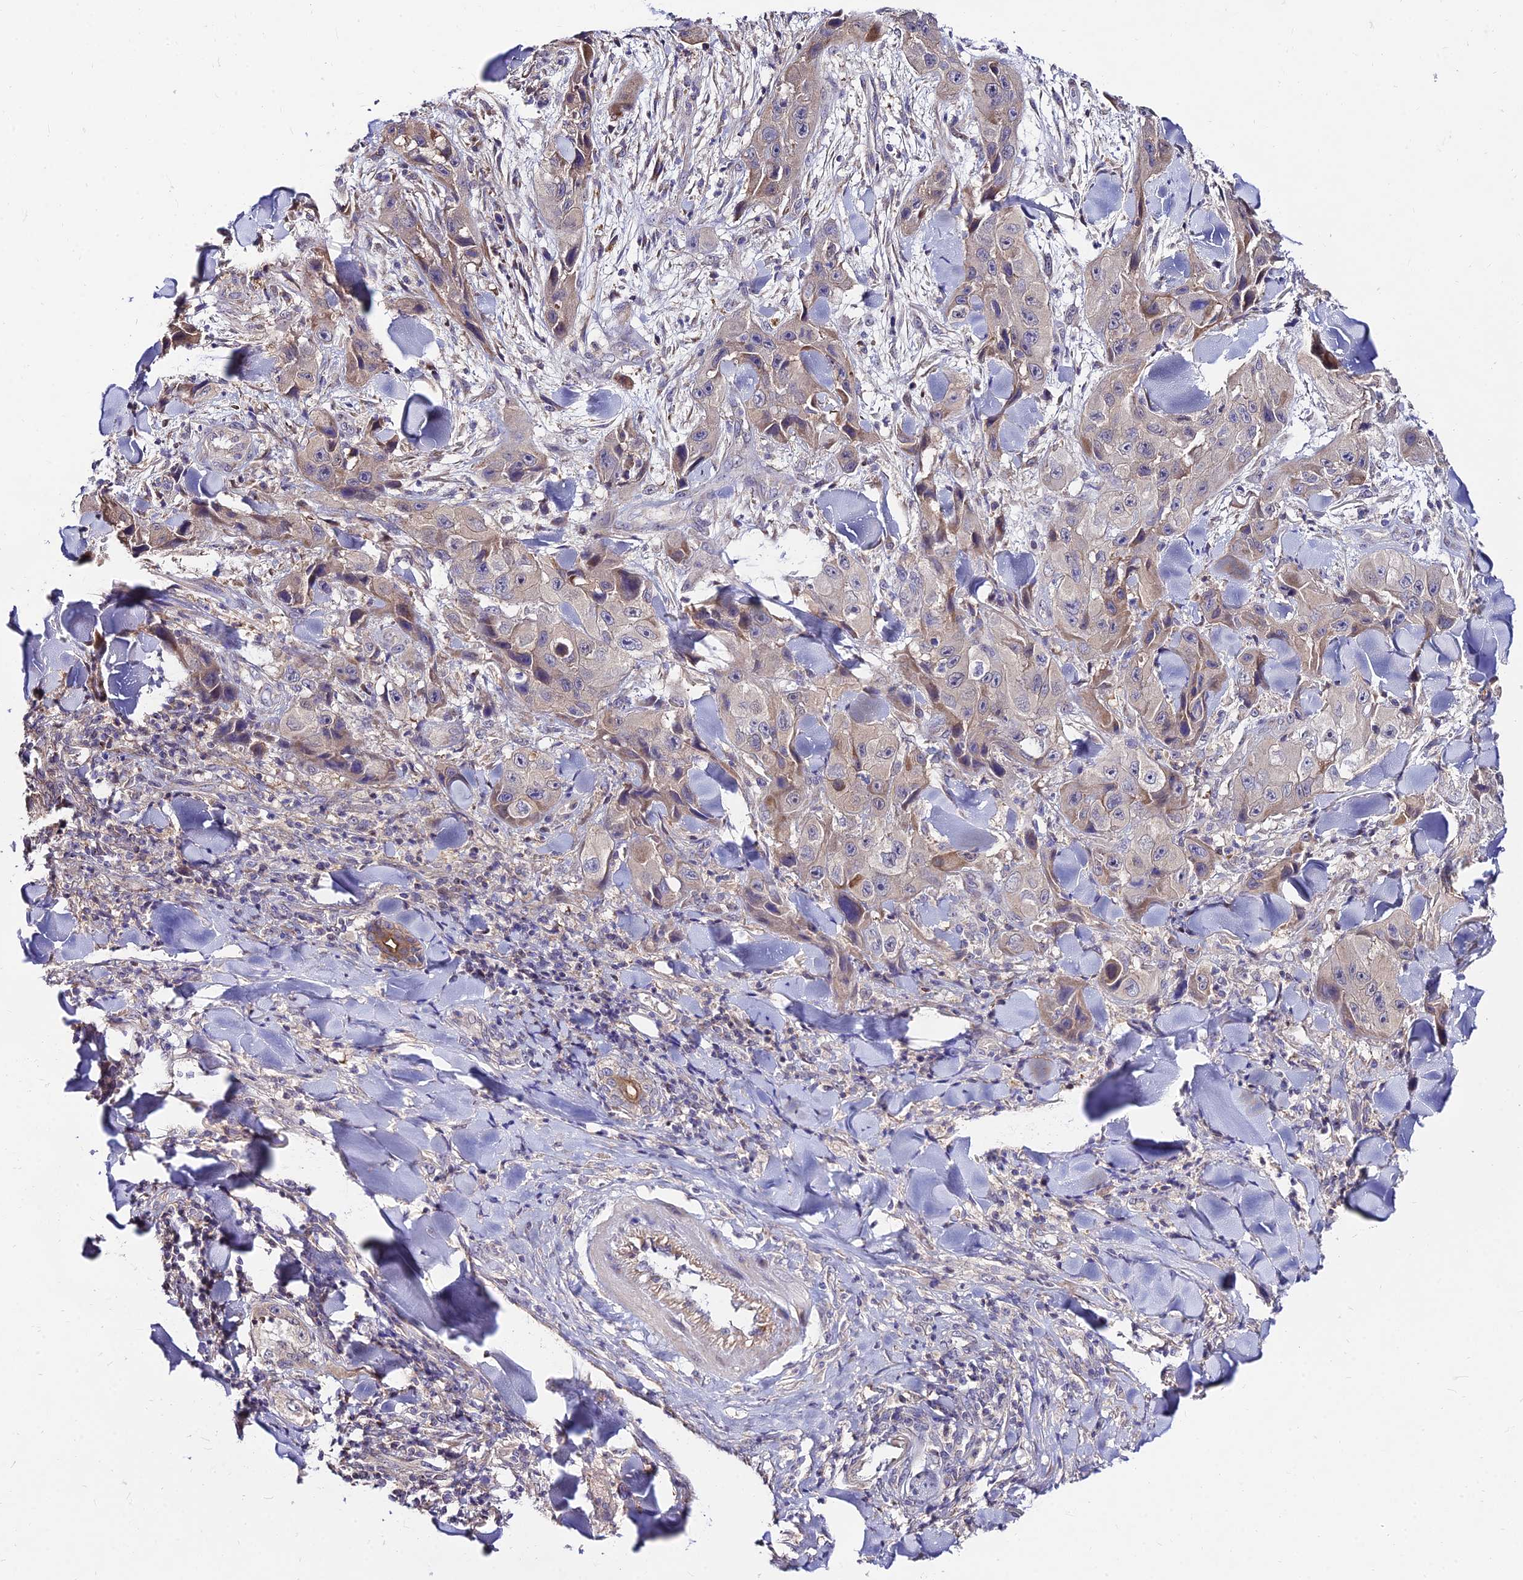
{"staining": {"intensity": "negative", "quantity": "none", "location": "none"}, "tissue": "skin cancer", "cell_type": "Tumor cells", "image_type": "cancer", "snomed": [{"axis": "morphology", "description": "Squamous cell carcinoma, NOS"}, {"axis": "topography", "description": "Skin"}, {"axis": "topography", "description": "Subcutis"}], "caption": "Image shows no significant protein staining in tumor cells of squamous cell carcinoma (skin).", "gene": "C6orf132", "patient": {"sex": "male", "age": 73}}